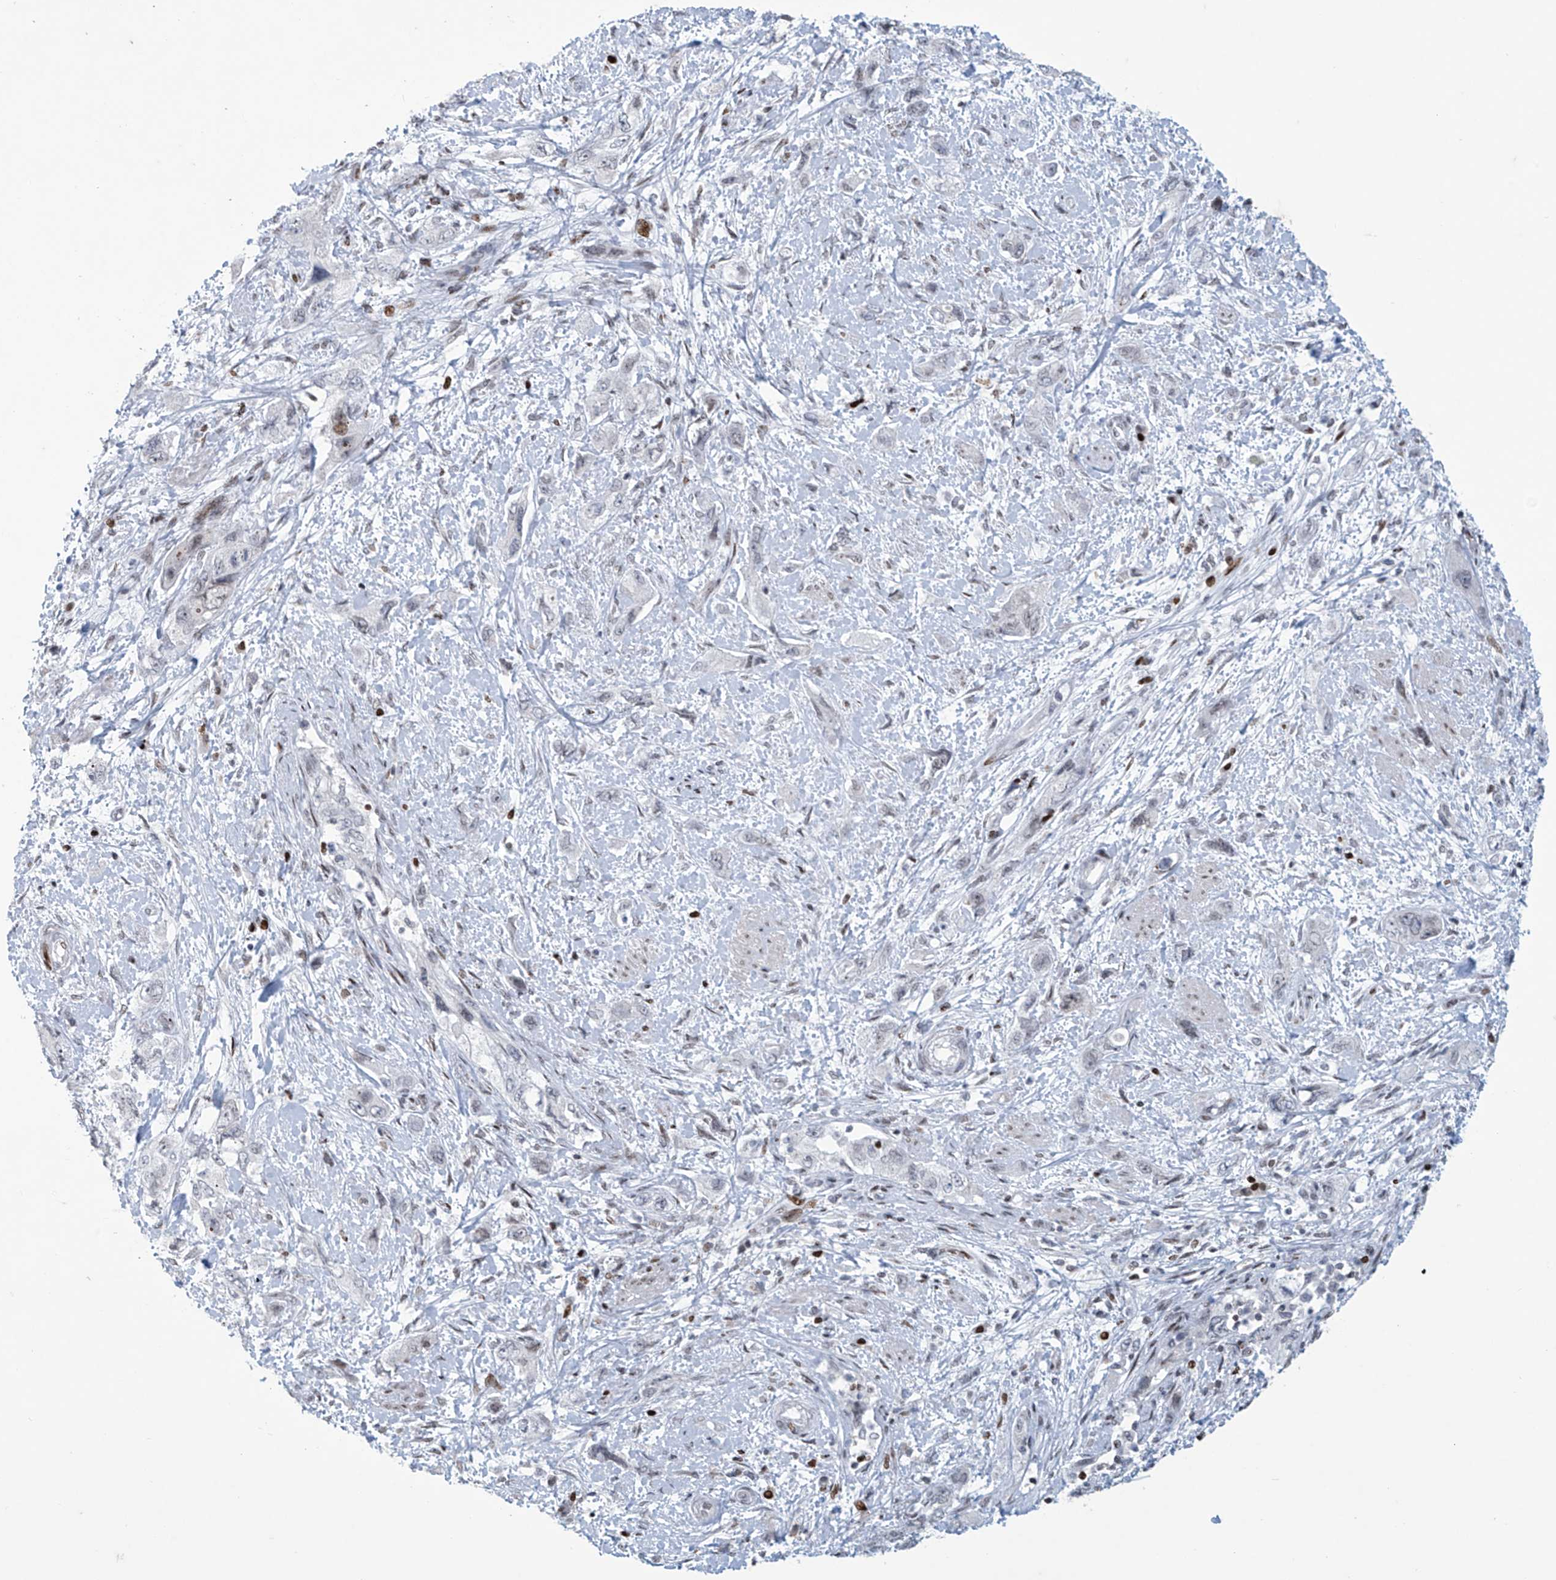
{"staining": {"intensity": "weak", "quantity": "<25%", "location": "nuclear"}, "tissue": "pancreatic cancer", "cell_type": "Tumor cells", "image_type": "cancer", "snomed": [{"axis": "morphology", "description": "Adenocarcinoma, NOS"}, {"axis": "topography", "description": "Pancreas"}], "caption": "Tumor cells are negative for brown protein staining in pancreatic adenocarcinoma.", "gene": "RFX7", "patient": {"sex": "female", "age": 73}}